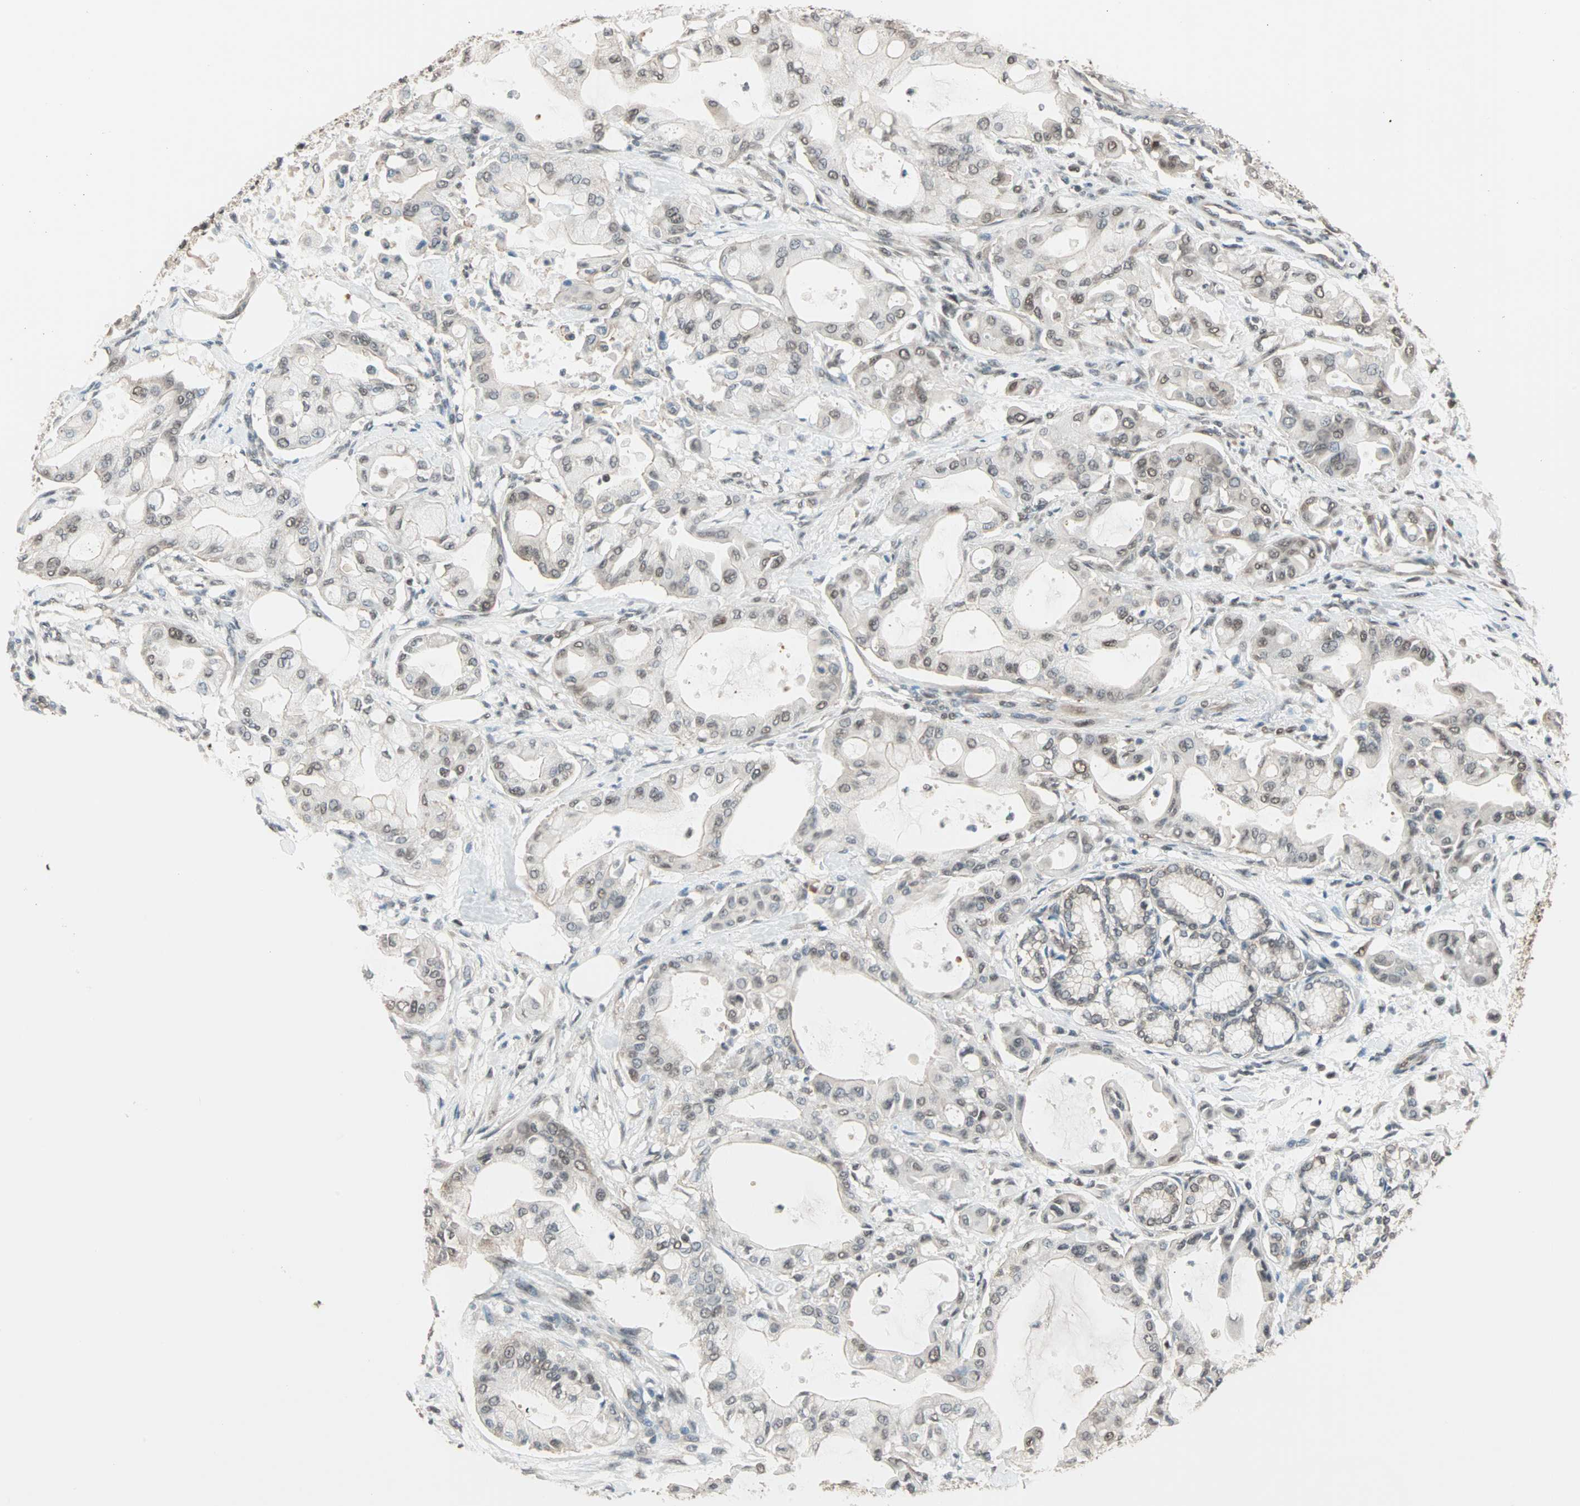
{"staining": {"intensity": "weak", "quantity": "25%-75%", "location": "nuclear"}, "tissue": "pancreatic cancer", "cell_type": "Tumor cells", "image_type": "cancer", "snomed": [{"axis": "morphology", "description": "Adenocarcinoma, NOS"}, {"axis": "morphology", "description": "Adenocarcinoma, metastatic, NOS"}, {"axis": "topography", "description": "Lymph node"}, {"axis": "topography", "description": "Pancreas"}, {"axis": "topography", "description": "Duodenum"}], "caption": "Immunohistochemical staining of human pancreatic metastatic adenocarcinoma displays weak nuclear protein positivity in about 25%-75% of tumor cells.", "gene": "DAZAP1", "patient": {"sex": "female", "age": 64}}